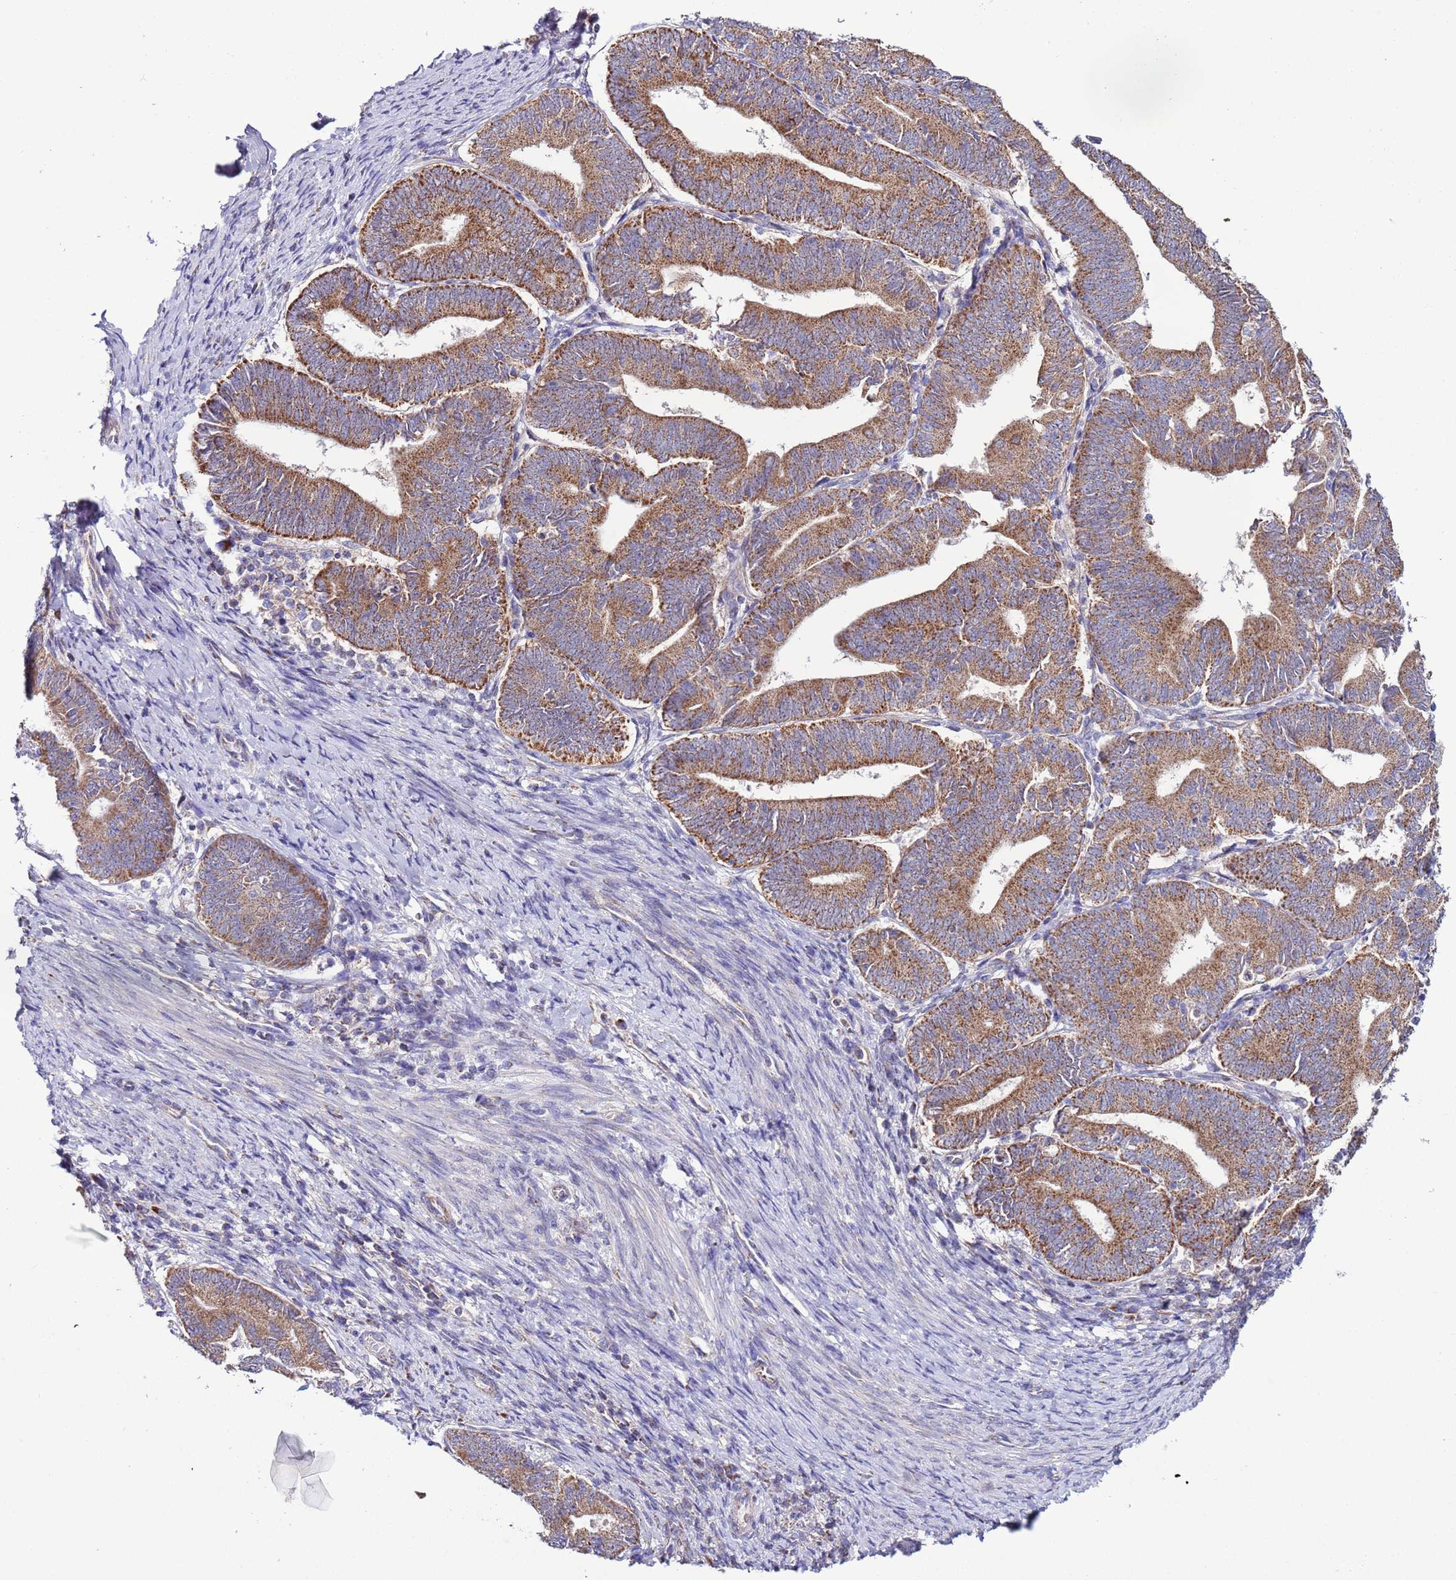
{"staining": {"intensity": "moderate", "quantity": ">75%", "location": "cytoplasmic/membranous"}, "tissue": "endometrial cancer", "cell_type": "Tumor cells", "image_type": "cancer", "snomed": [{"axis": "morphology", "description": "Adenocarcinoma, NOS"}, {"axis": "topography", "description": "Endometrium"}], "caption": "Human endometrial adenocarcinoma stained for a protein (brown) reveals moderate cytoplasmic/membranous positive positivity in about >75% of tumor cells.", "gene": "AHI1", "patient": {"sex": "female", "age": 70}}